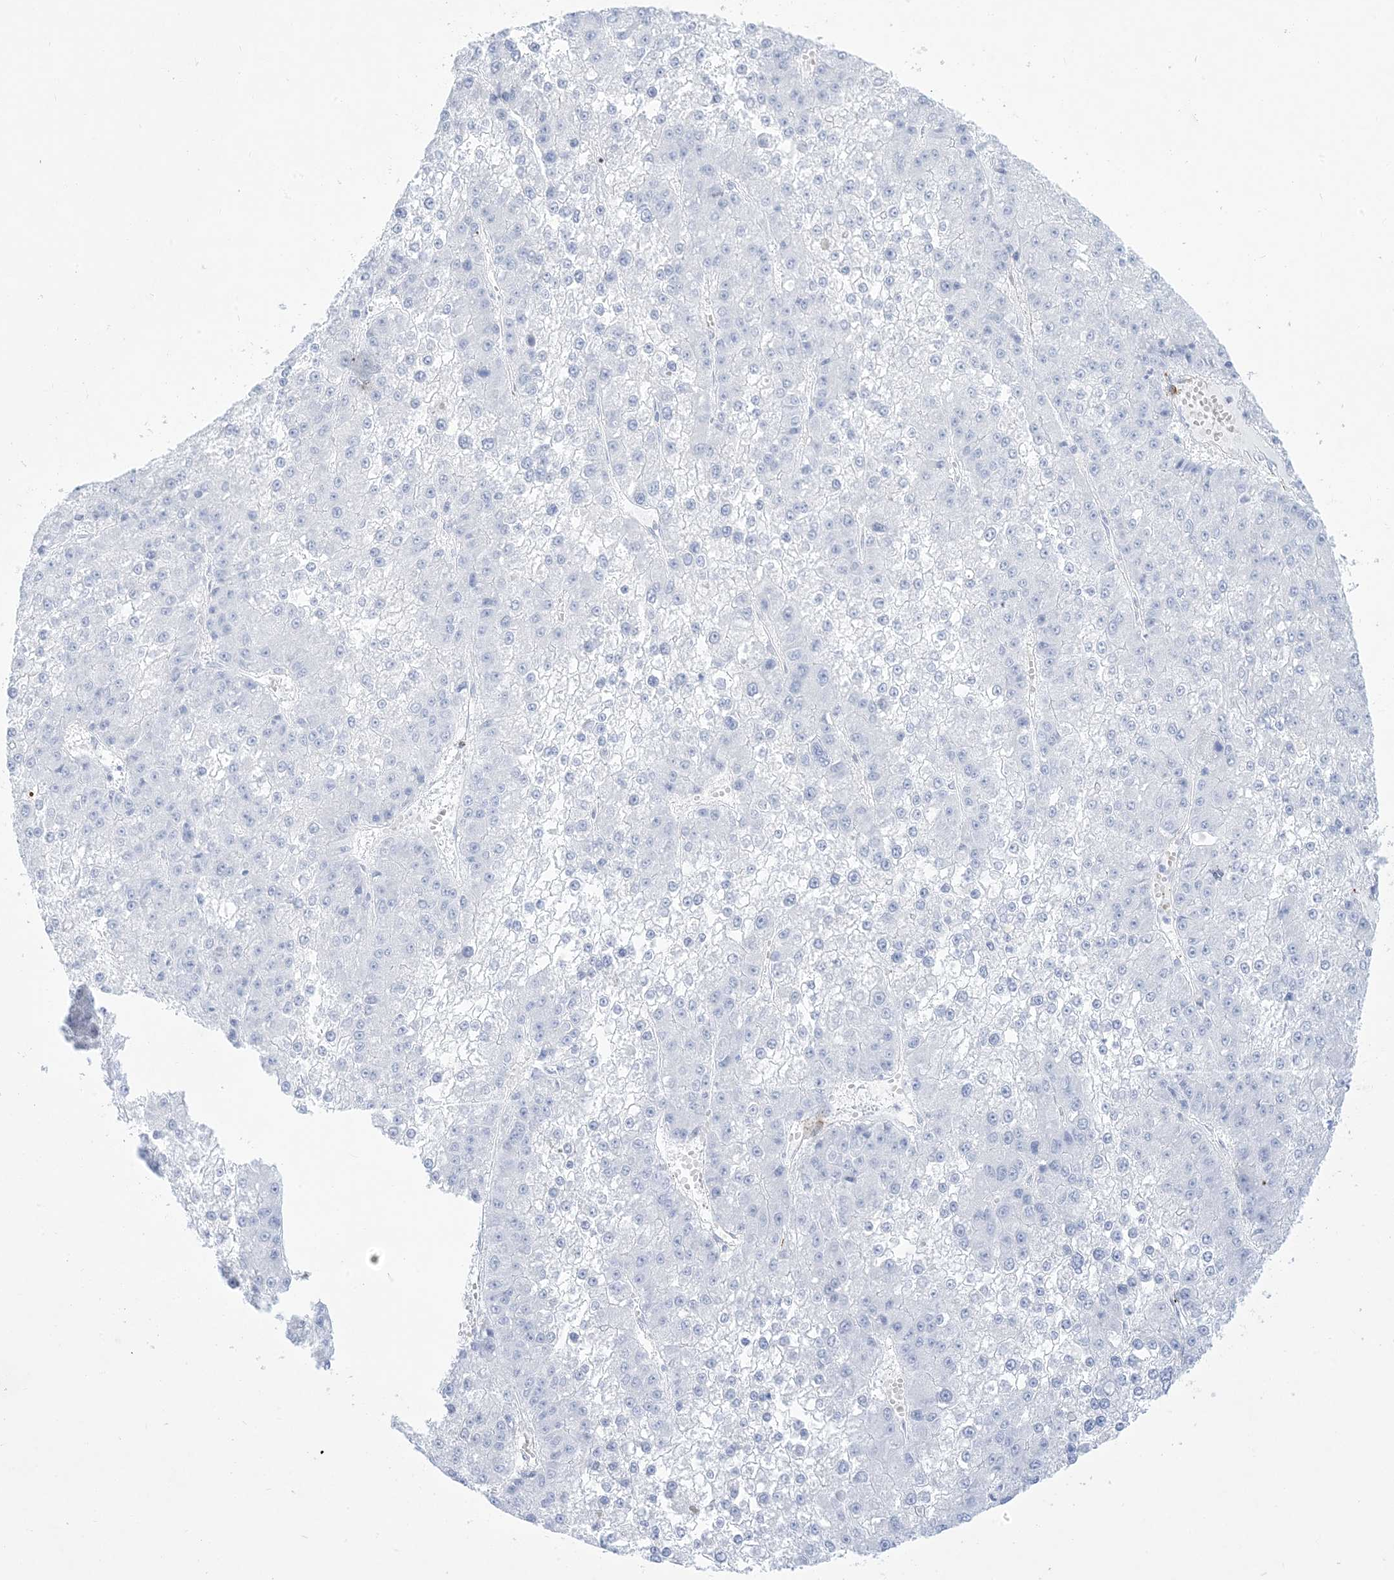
{"staining": {"intensity": "negative", "quantity": "none", "location": "none"}, "tissue": "liver cancer", "cell_type": "Tumor cells", "image_type": "cancer", "snomed": [{"axis": "morphology", "description": "Carcinoma, Hepatocellular, NOS"}, {"axis": "topography", "description": "Liver"}], "caption": "Immunohistochemistry (IHC) photomicrograph of neoplastic tissue: human liver cancer (hepatocellular carcinoma) stained with DAB exhibits no significant protein positivity in tumor cells.", "gene": "B3GNT7", "patient": {"sex": "female", "age": 73}}